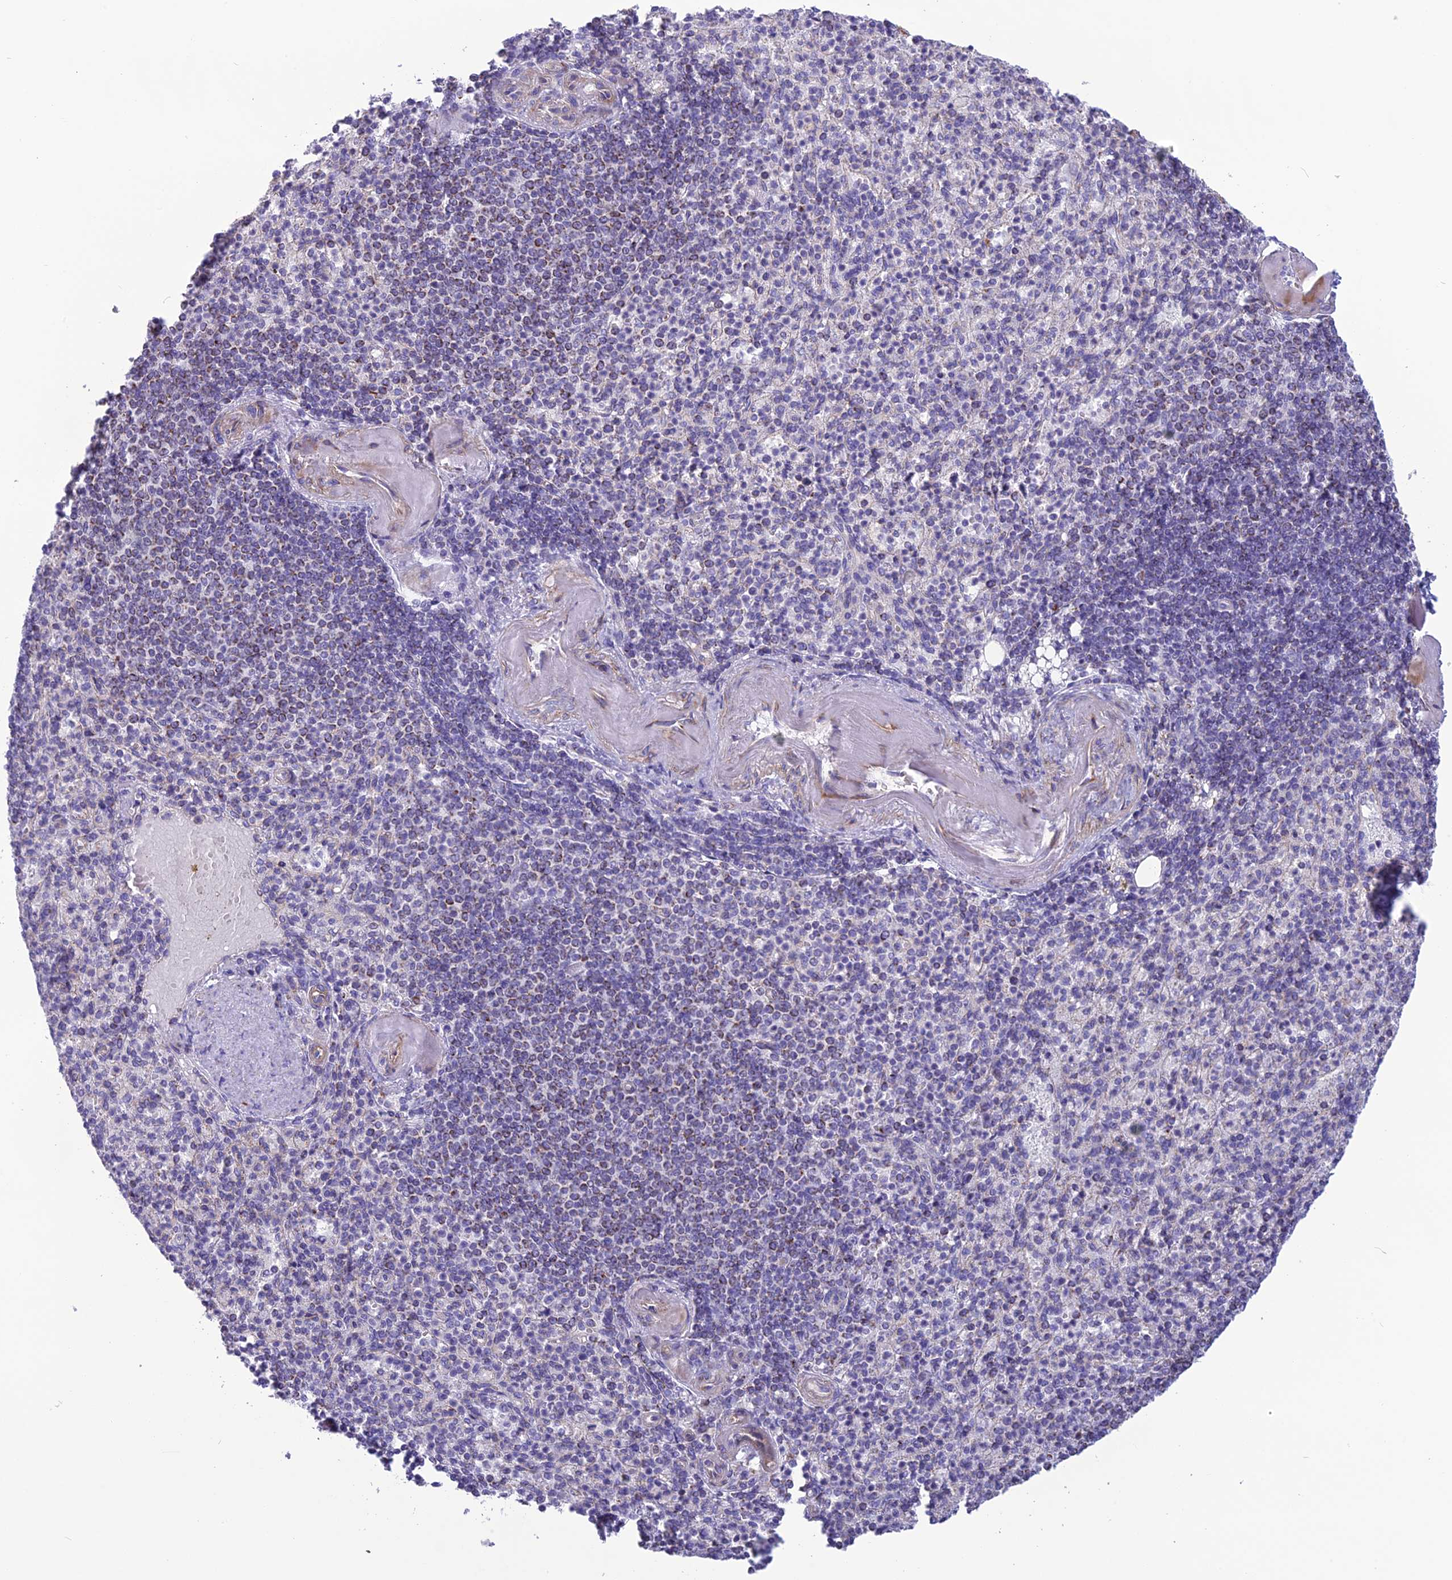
{"staining": {"intensity": "weak", "quantity": "<25%", "location": "cytoplasmic/membranous"}, "tissue": "spleen", "cell_type": "Cells in red pulp", "image_type": "normal", "snomed": [{"axis": "morphology", "description": "Normal tissue, NOS"}, {"axis": "topography", "description": "Spleen"}], "caption": "The IHC photomicrograph has no significant staining in cells in red pulp of spleen. (Brightfield microscopy of DAB (3,3'-diaminobenzidine) immunohistochemistry (IHC) at high magnification).", "gene": "POMGNT1", "patient": {"sex": "female", "age": 74}}